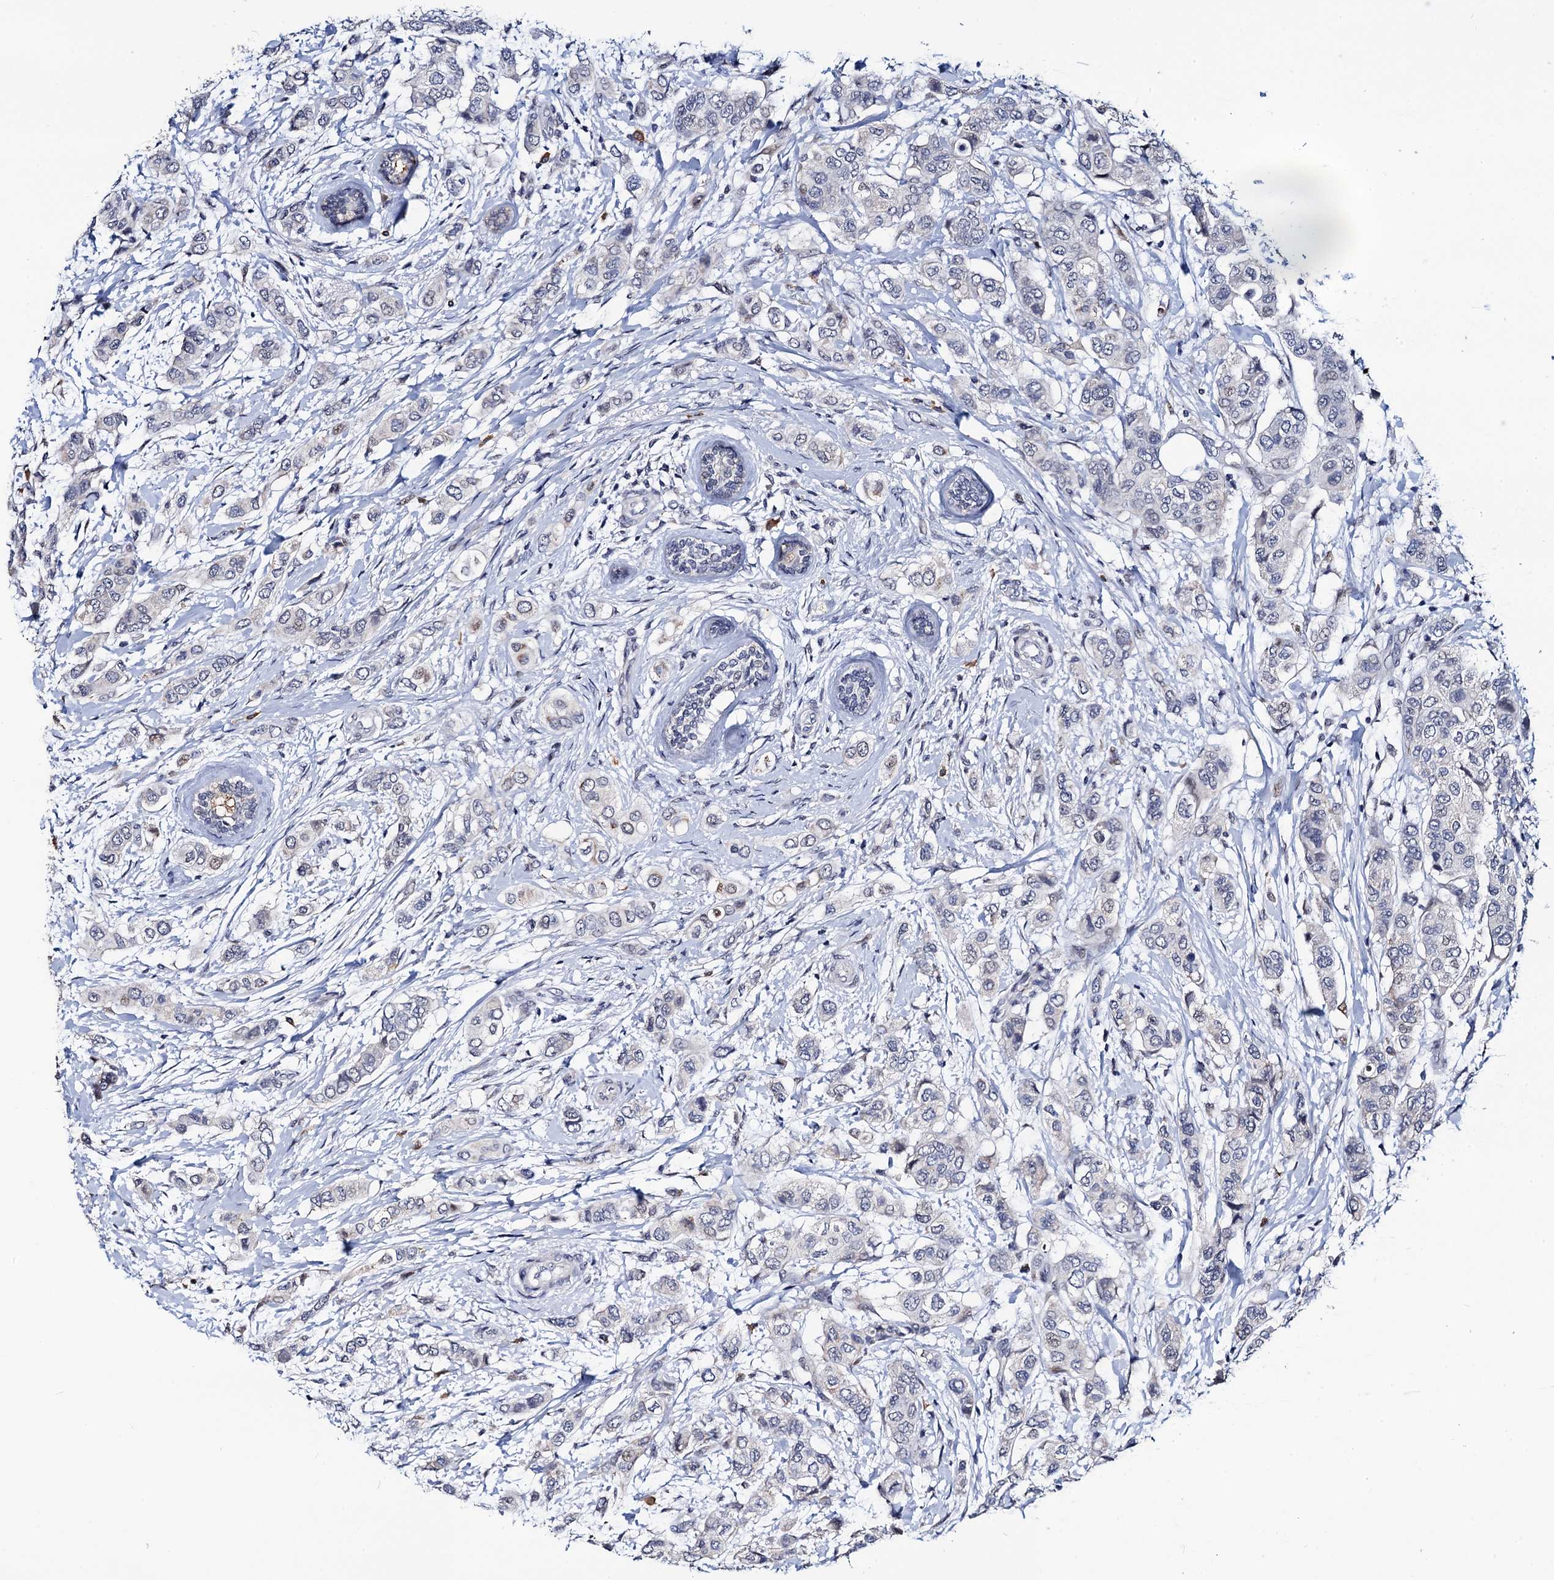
{"staining": {"intensity": "negative", "quantity": "none", "location": "none"}, "tissue": "breast cancer", "cell_type": "Tumor cells", "image_type": "cancer", "snomed": [{"axis": "morphology", "description": "Lobular carcinoma"}, {"axis": "topography", "description": "Breast"}], "caption": "Immunohistochemistry micrograph of human breast cancer stained for a protein (brown), which demonstrates no expression in tumor cells.", "gene": "FAM222A", "patient": {"sex": "female", "age": 51}}